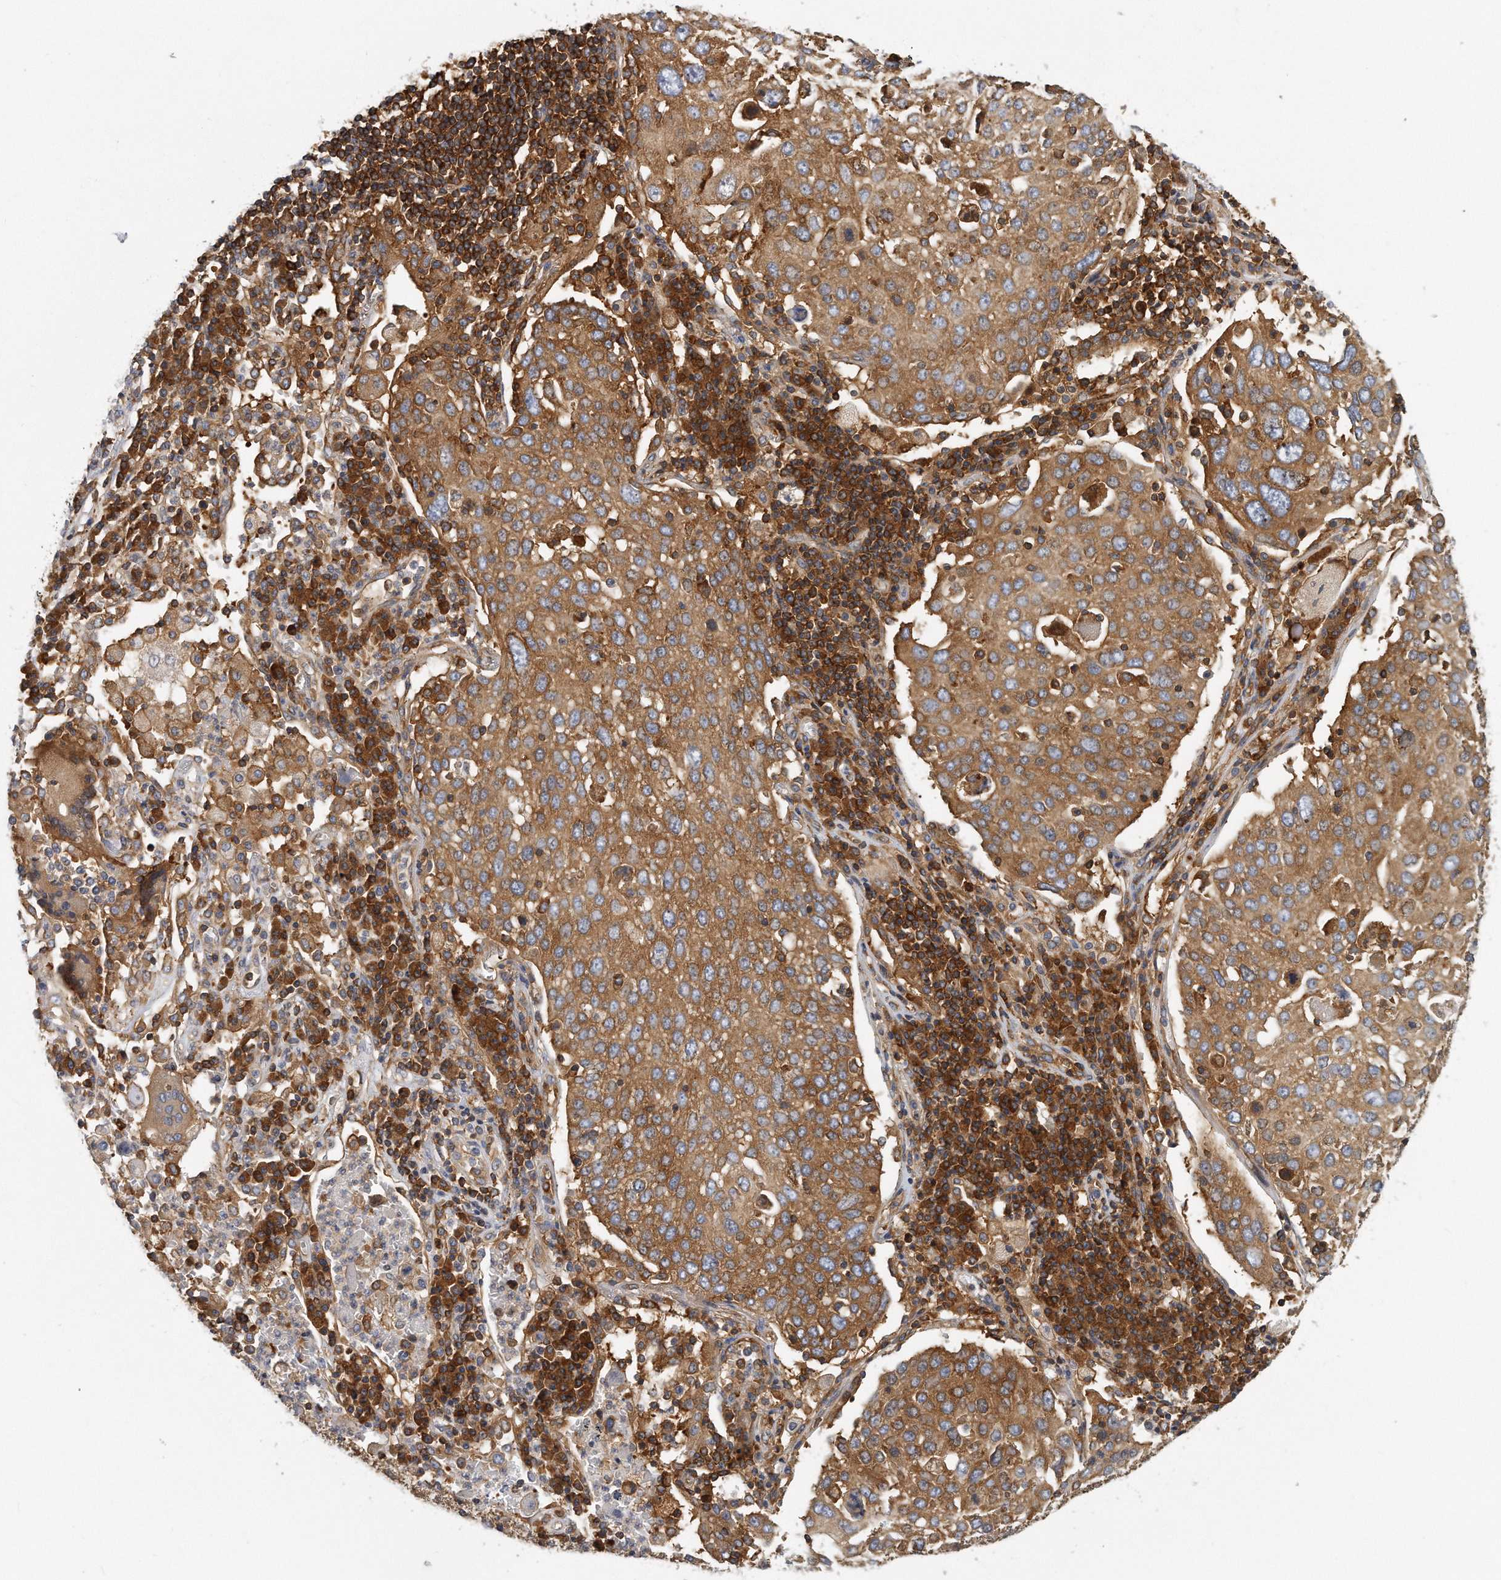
{"staining": {"intensity": "strong", "quantity": "25%-75%", "location": "cytoplasmic/membranous"}, "tissue": "lung cancer", "cell_type": "Tumor cells", "image_type": "cancer", "snomed": [{"axis": "morphology", "description": "Squamous cell carcinoma, NOS"}, {"axis": "topography", "description": "Lung"}], "caption": "A high amount of strong cytoplasmic/membranous expression is appreciated in approximately 25%-75% of tumor cells in lung cancer tissue. The protein of interest is stained brown, and the nuclei are stained in blue (DAB IHC with brightfield microscopy, high magnification).", "gene": "EIF3I", "patient": {"sex": "male", "age": 65}}